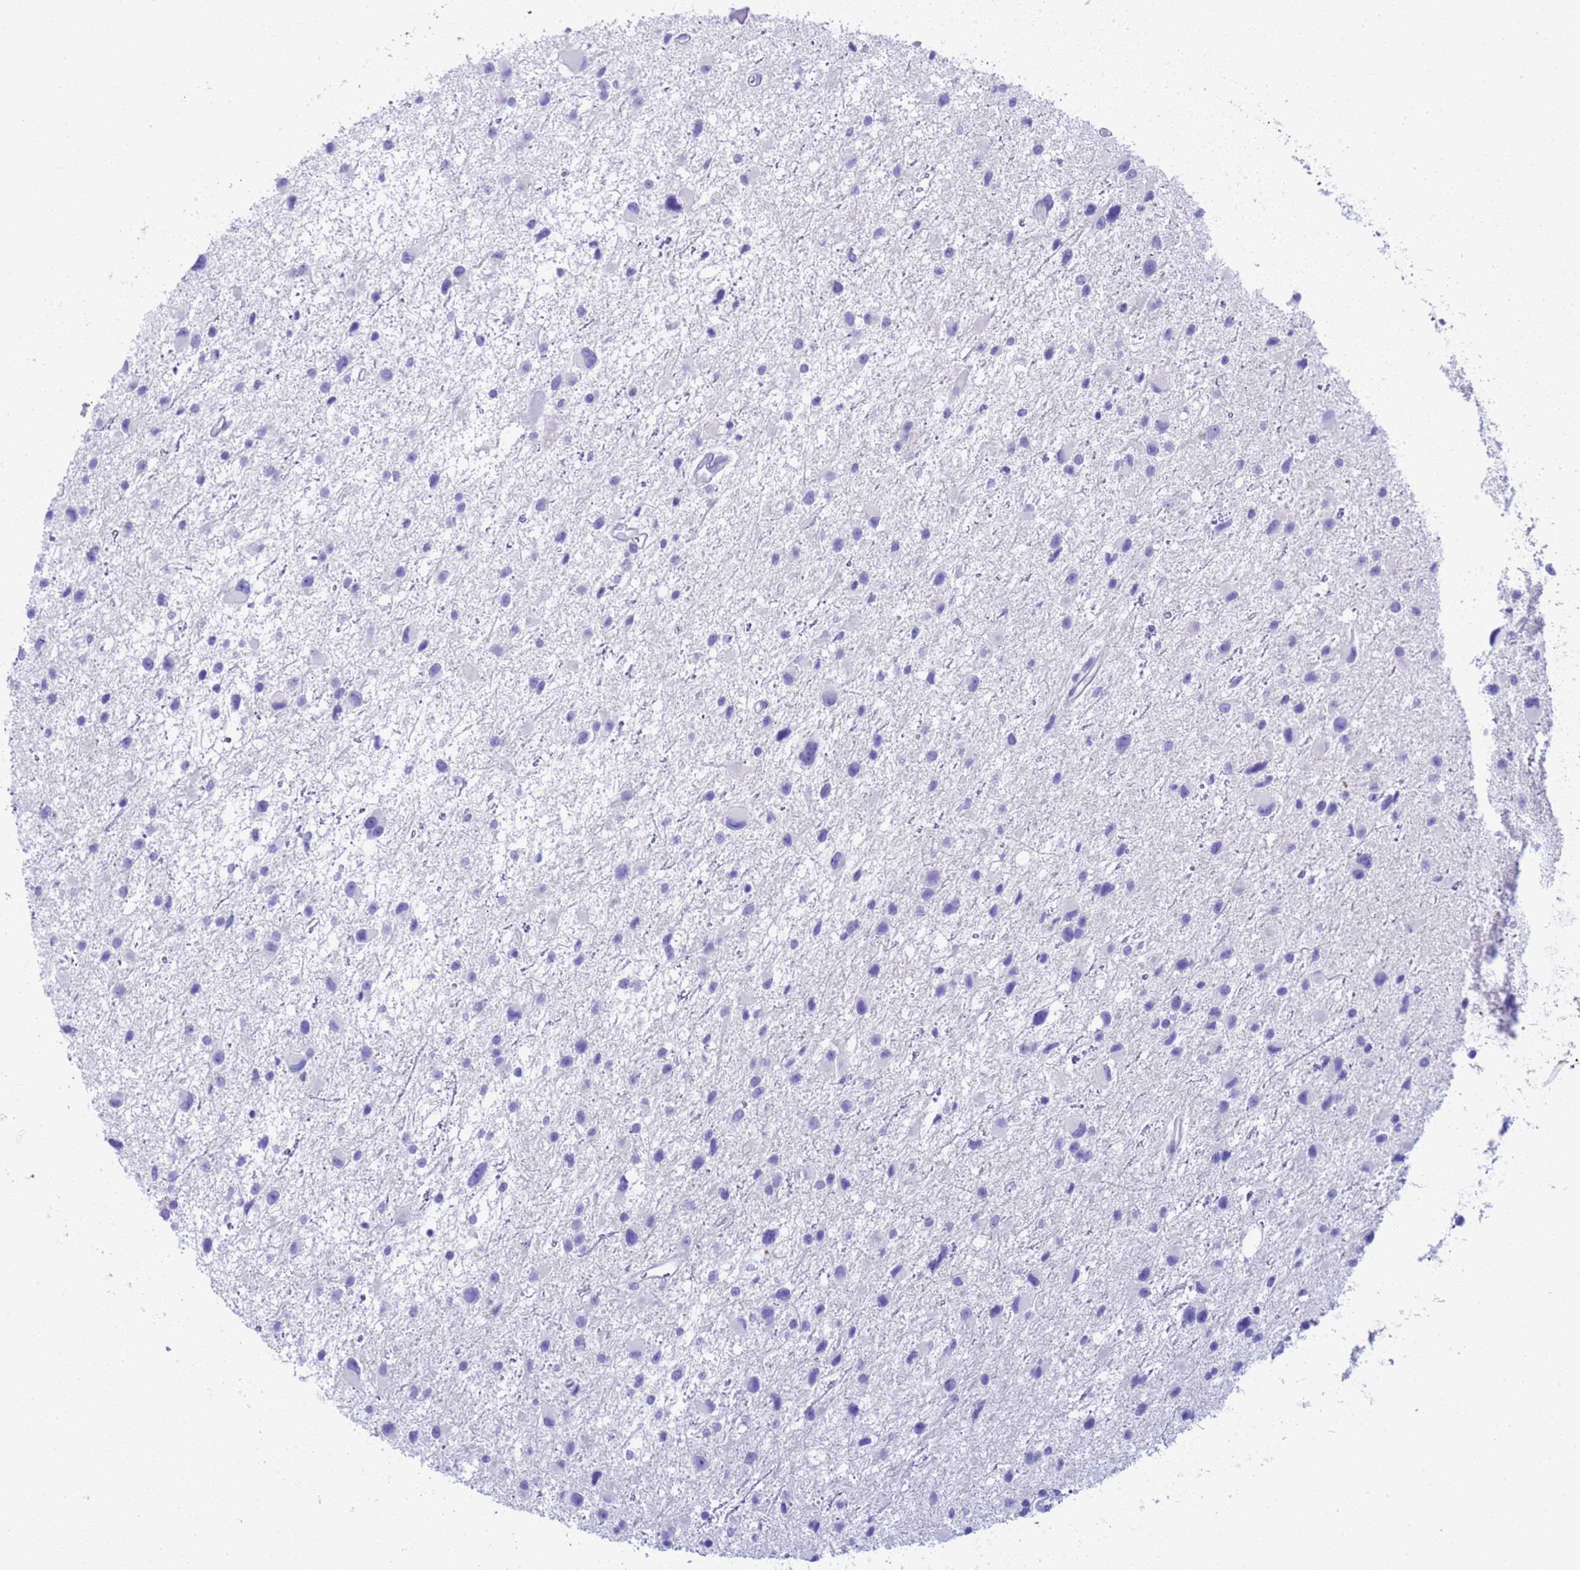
{"staining": {"intensity": "negative", "quantity": "none", "location": "none"}, "tissue": "glioma", "cell_type": "Tumor cells", "image_type": "cancer", "snomed": [{"axis": "morphology", "description": "Glioma, malignant, Low grade"}, {"axis": "topography", "description": "Brain"}], "caption": "Immunohistochemical staining of glioma demonstrates no significant expression in tumor cells.", "gene": "USP38", "patient": {"sex": "female", "age": 32}}